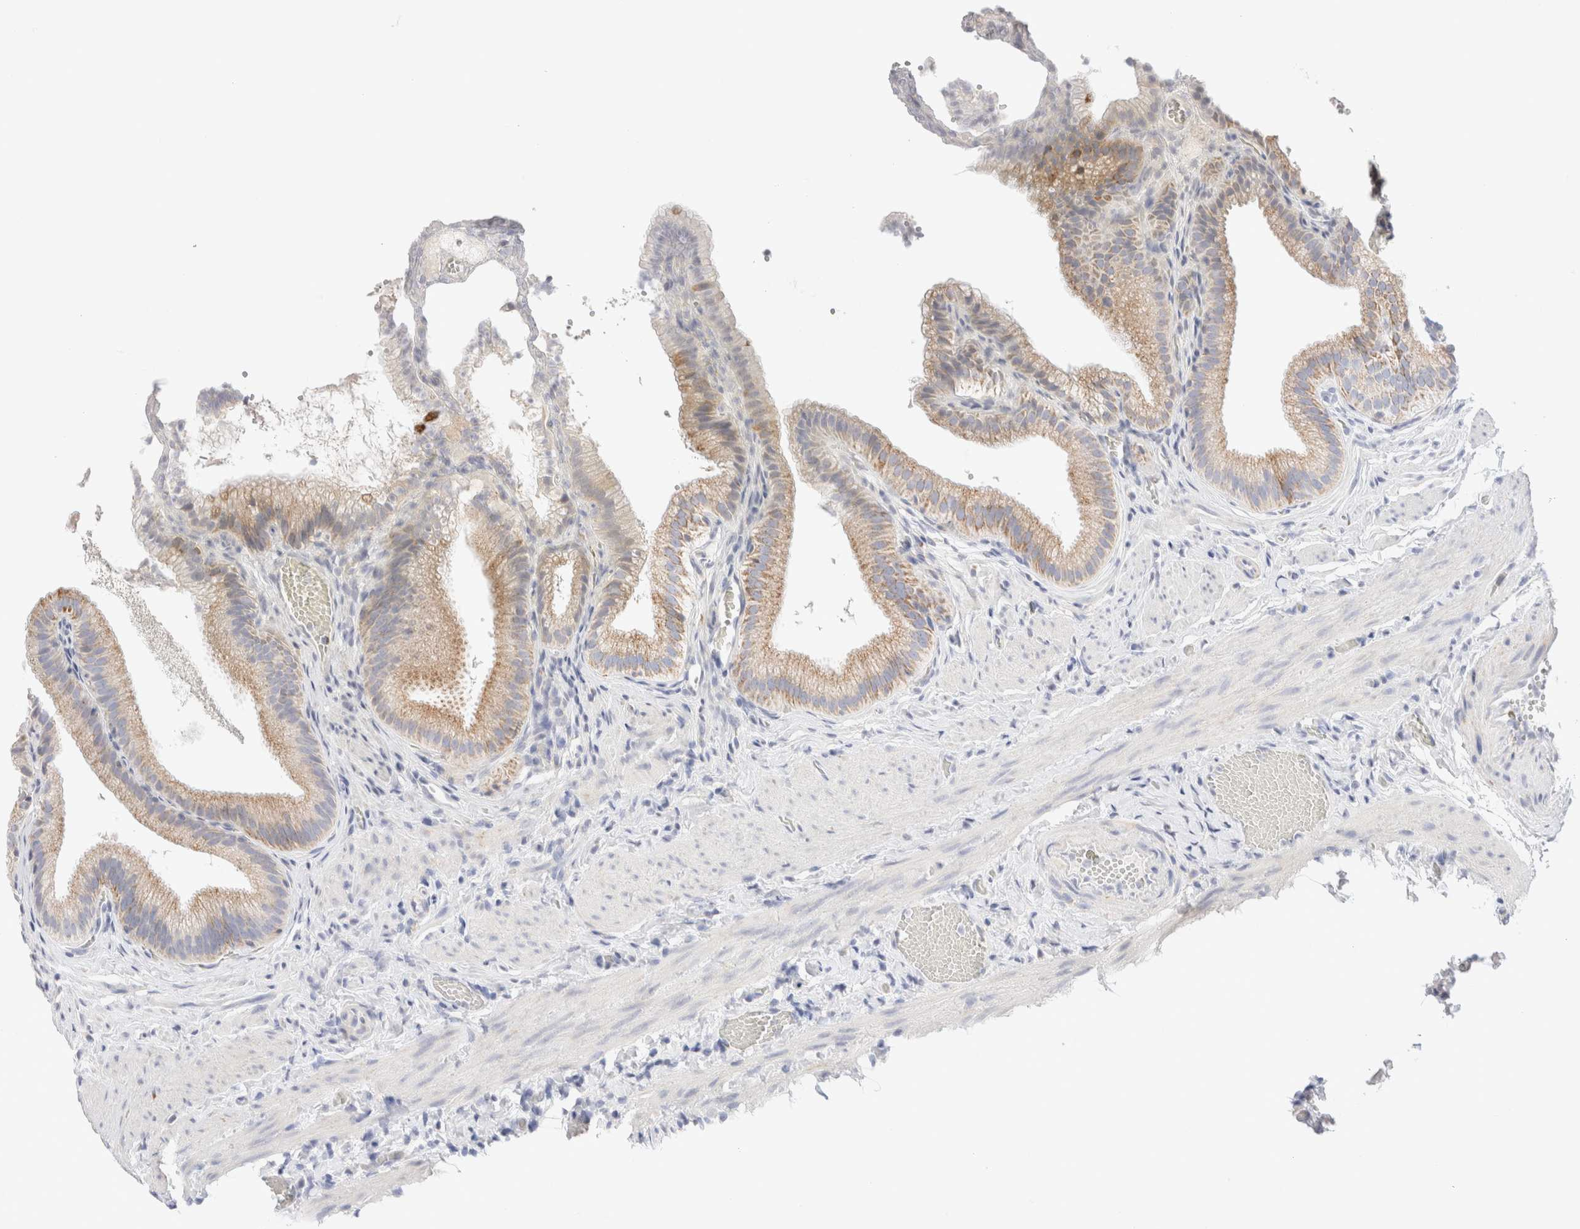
{"staining": {"intensity": "moderate", "quantity": ">75%", "location": "cytoplasmic/membranous"}, "tissue": "gallbladder", "cell_type": "Glandular cells", "image_type": "normal", "snomed": [{"axis": "morphology", "description": "Normal tissue, NOS"}, {"axis": "topography", "description": "Gallbladder"}], "caption": "A high-resolution photomicrograph shows IHC staining of unremarkable gallbladder, which displays moderate cytoplasmic/membranous staining in approximately >75% of glandular cells.", "gene": "ATP6V1C1", "patient": {"sex": "male", "age": 38}}